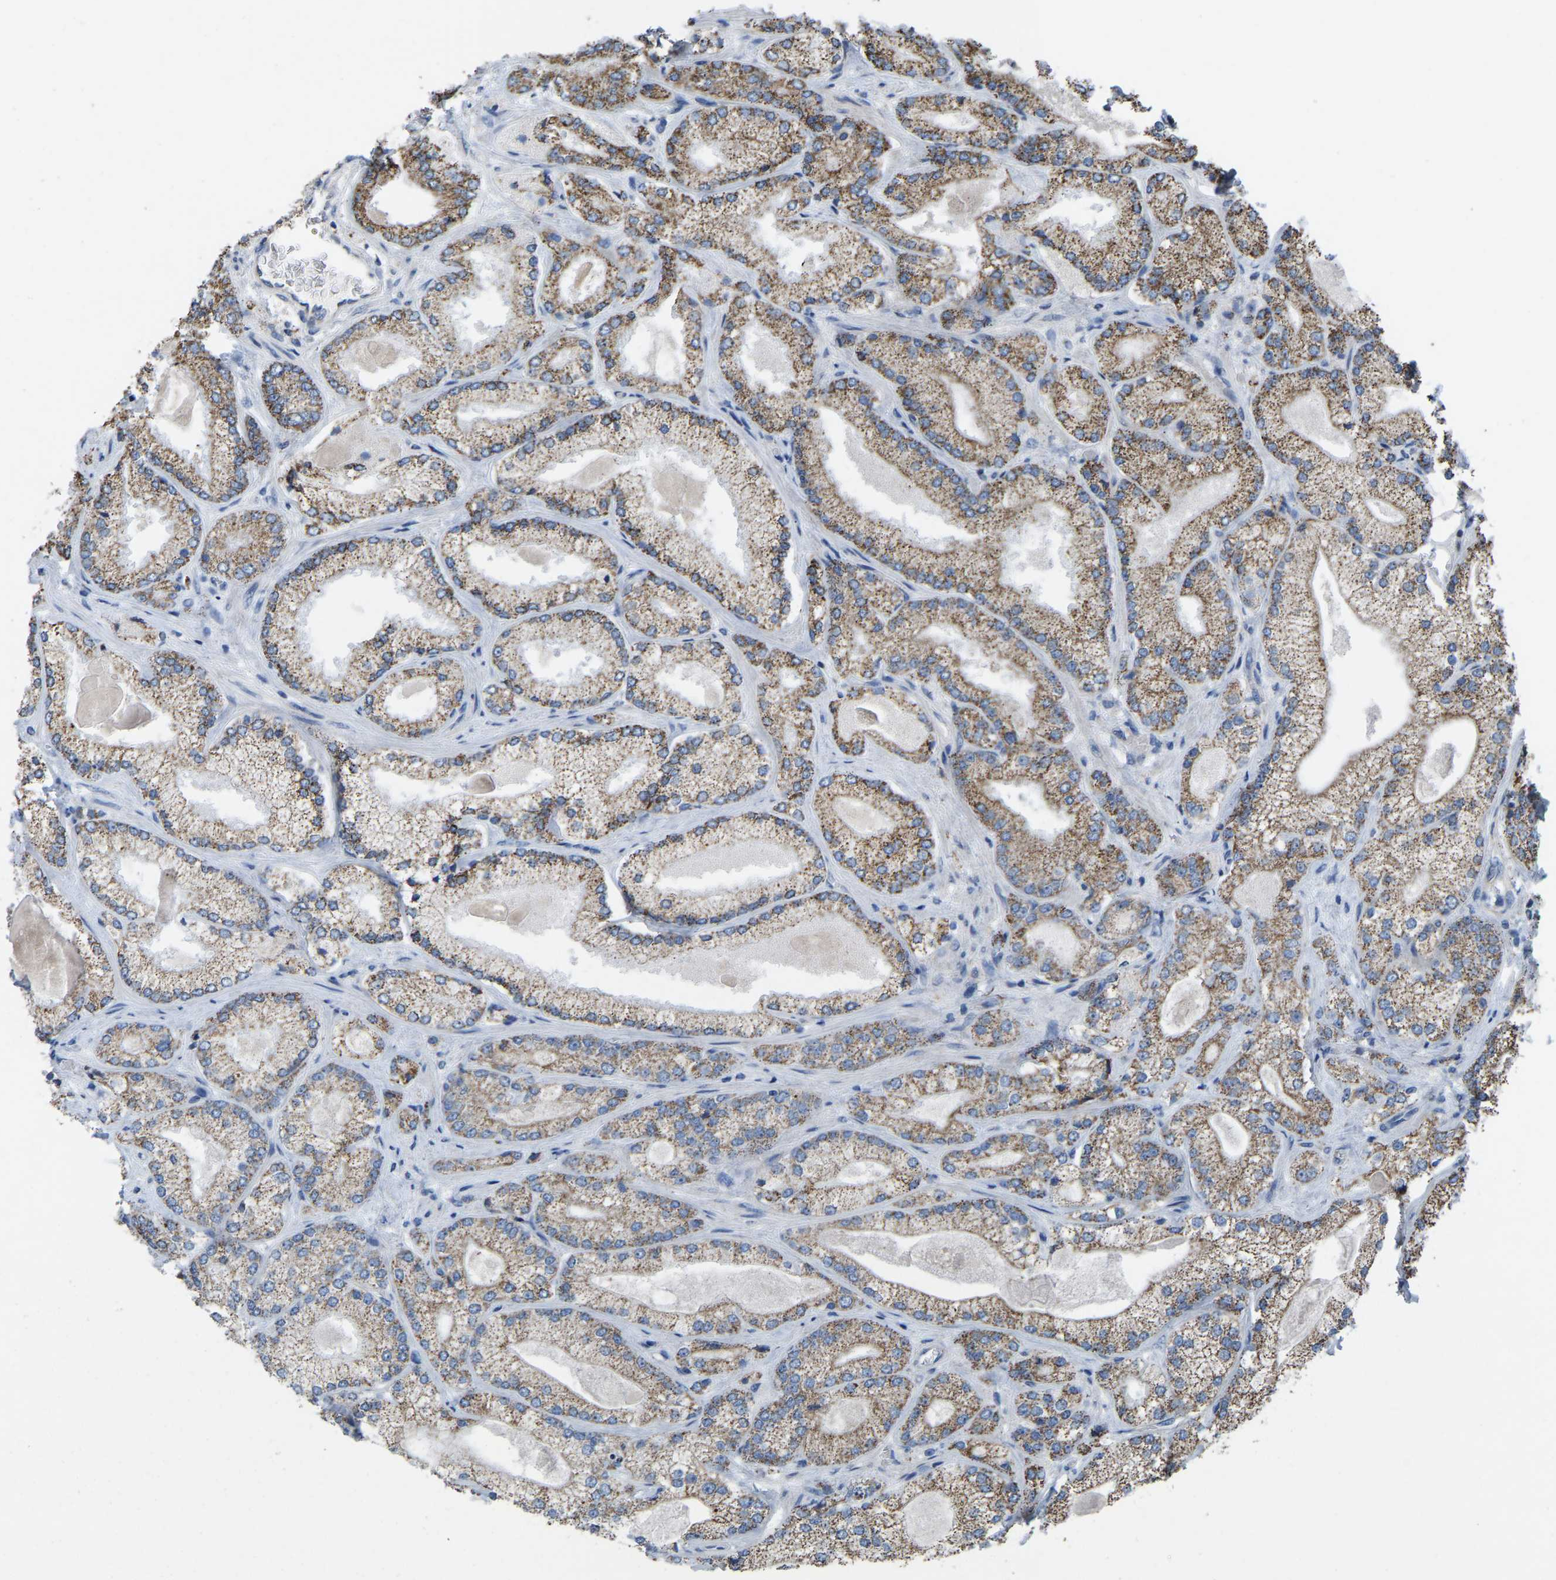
{"staining": {"intensity": "moderate", "quantity": ">75%", "location": "cytoplasmic/membranous"}, "tissue": "prostate cancer", "cell_type": "Tumor cells", "image_type": "cancer", "snomed": [{"axis": "morphology", "description": "Adenocarcinoma, Low grade"}, {"axis": "topography", "description": "Prostate"}], "caption": "Human prostate cancer (adenocarcinoma (low-grade)) stained with a protein marker exhibits moderate staining in tumor cells.", "gene": "BCL10", "patient": {"sex": "male", "age": 65}}